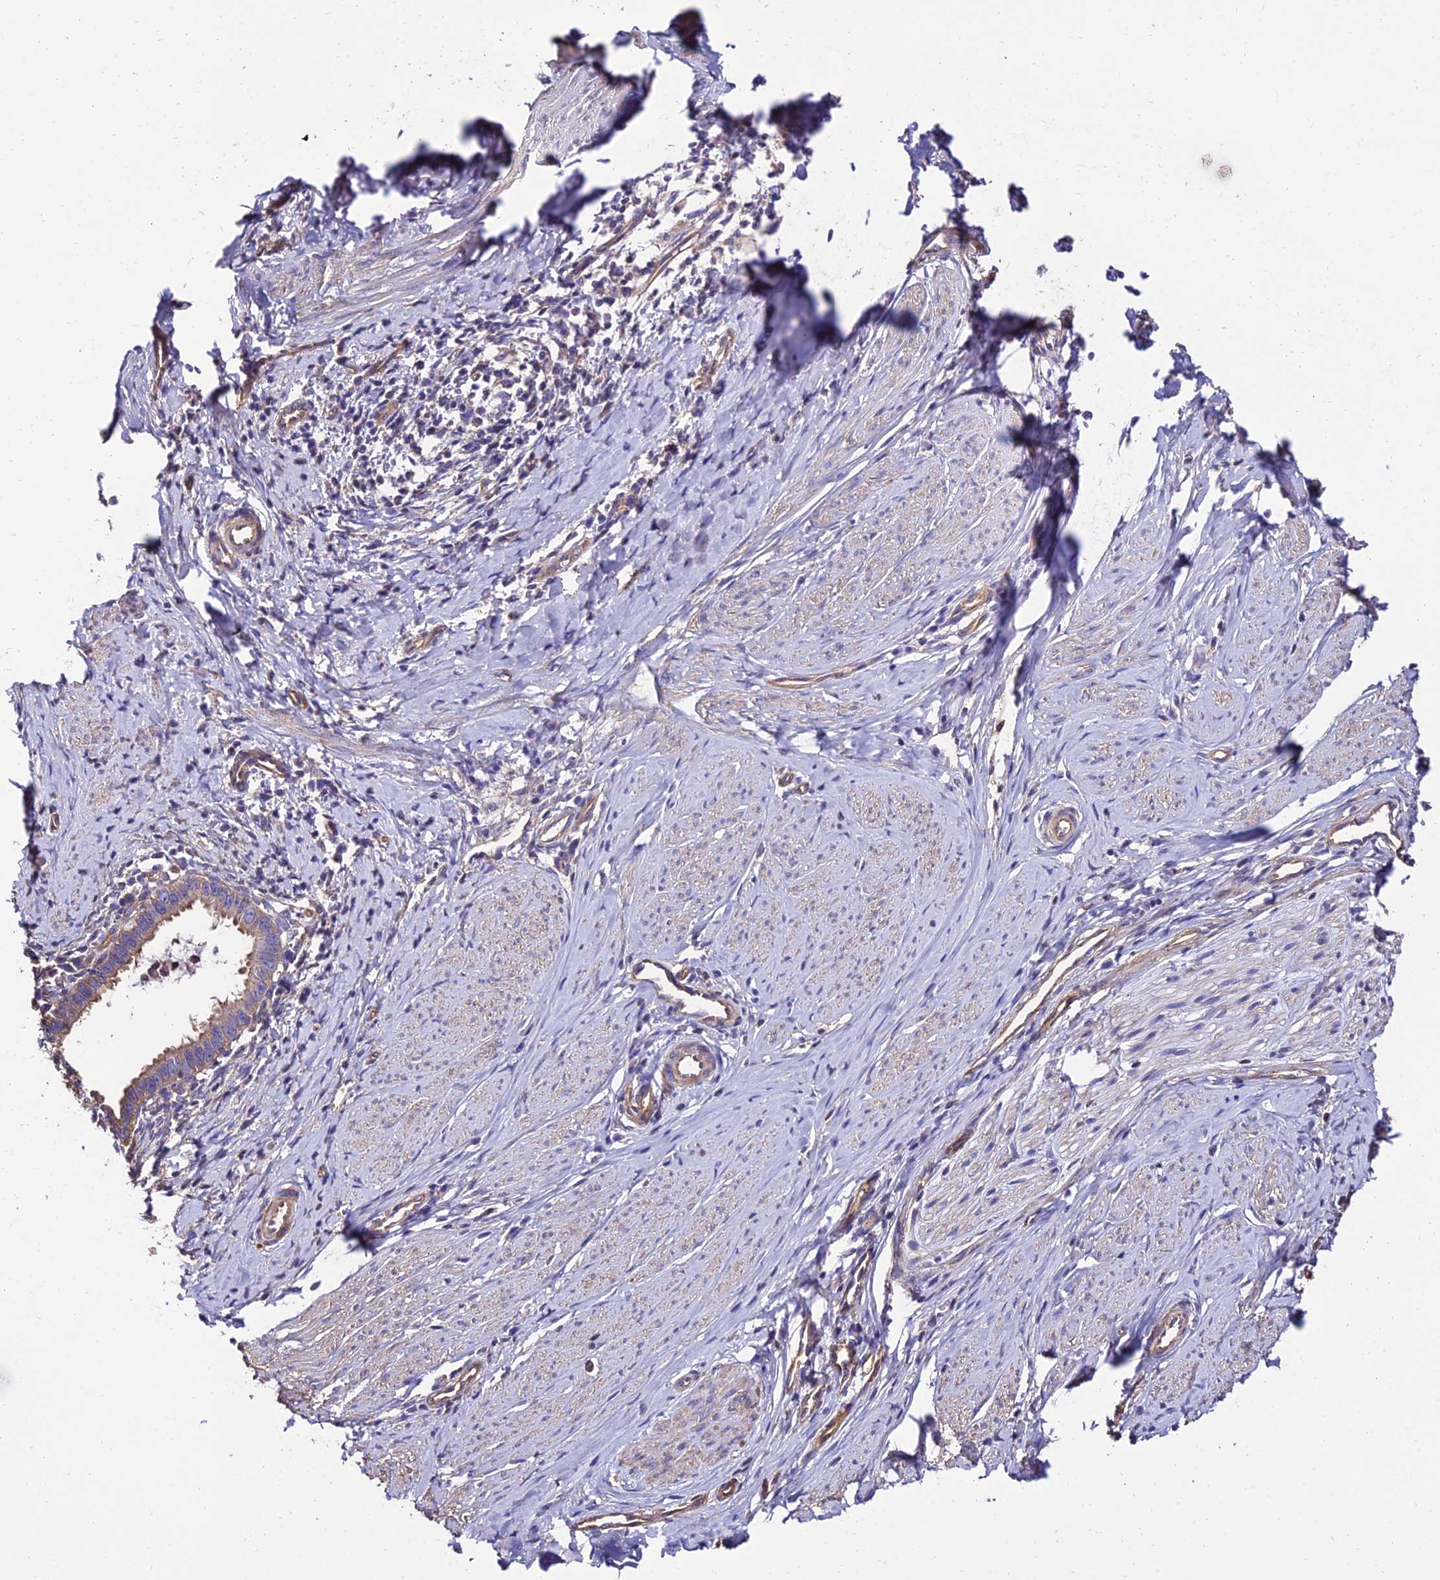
{"staining": {"intensity": "weak", "quantity": ">75%", "location": "cytoplasmic/membranous"}, "tissue": "cervical cancer", "cell_type": "Tumor cells", "image_type": "cancer", "snomed": [{"axis": "morphology", "description": "Adenocarcinoma, NOS"}, {"axis": "topography", "description": "Cervix"}], "caption": "Adenocarcinoma (cervical) was stained to show a protein in brown. There is low levels of weak cytoplasmic/membranous expression in about >75% of tumor cells. The staining was performed using DAB (3,3'-diaminobenzidine) to visualize the protein expression in brown, while the nuclei were stained in blue with hematoxylin (Magnification: 20x).", "gene": "CALM2", "patient": {"sex": "female", "age": 36}}